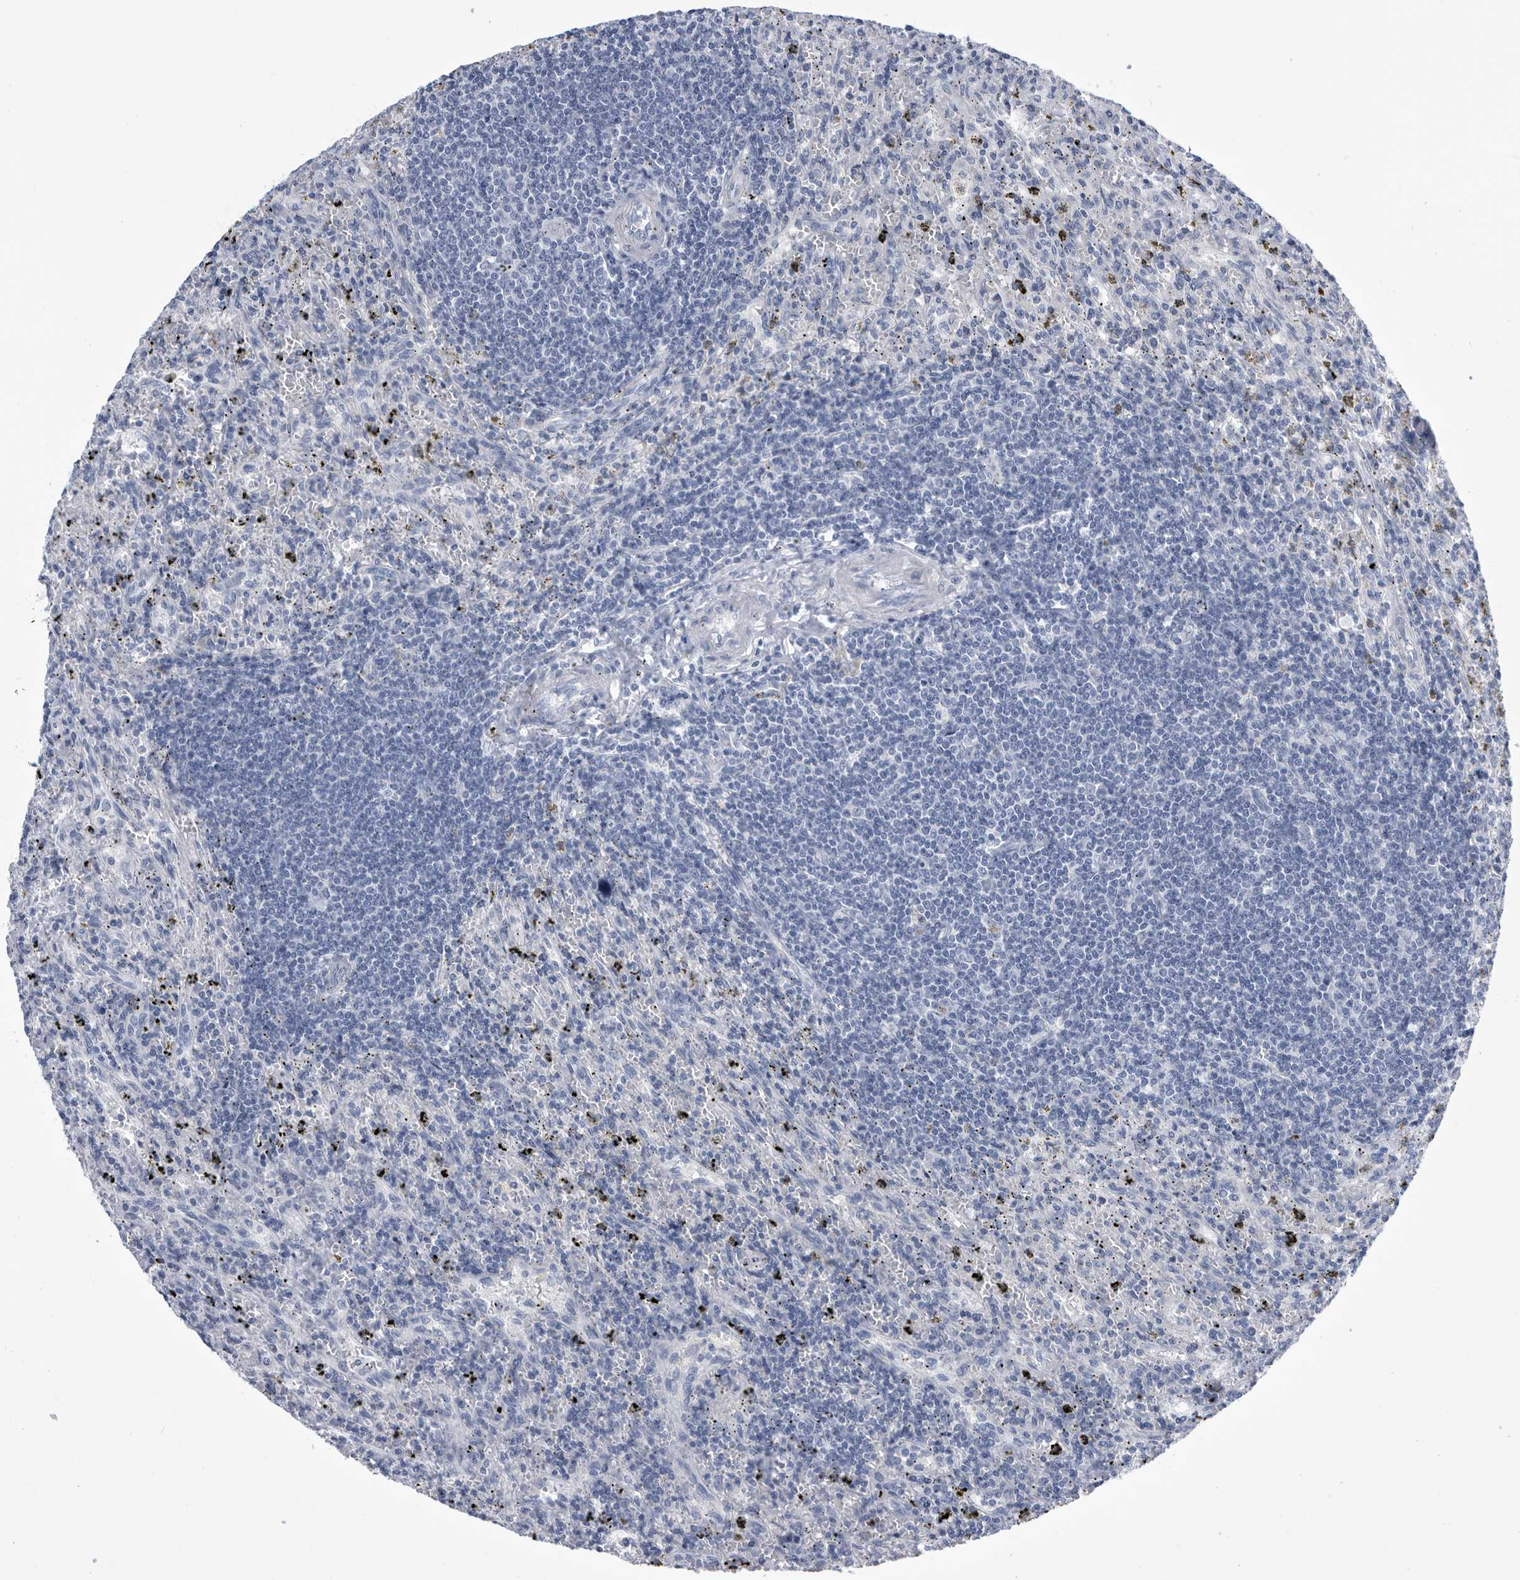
{"staining": {"intensity": "negative", "quantity": "none", "location": "none"}, "tissue": "lymphoma", "cell_type": "Tumor cells", "image_type": "cancer", "snomed": [{"axis": "morphology", "description": "Malignant lymphoma, non-Hodgkin's type, Low grade"}, {"axis": "topography", "description": "Spleen"}], "caption": "Micrograph shows no significant protein positivity in tumor cells of low-grade malignant lymphoma, non-Hodgkin's type.", "gene": "BTBD6", "patient": {"sex": "male", "age": 76}}